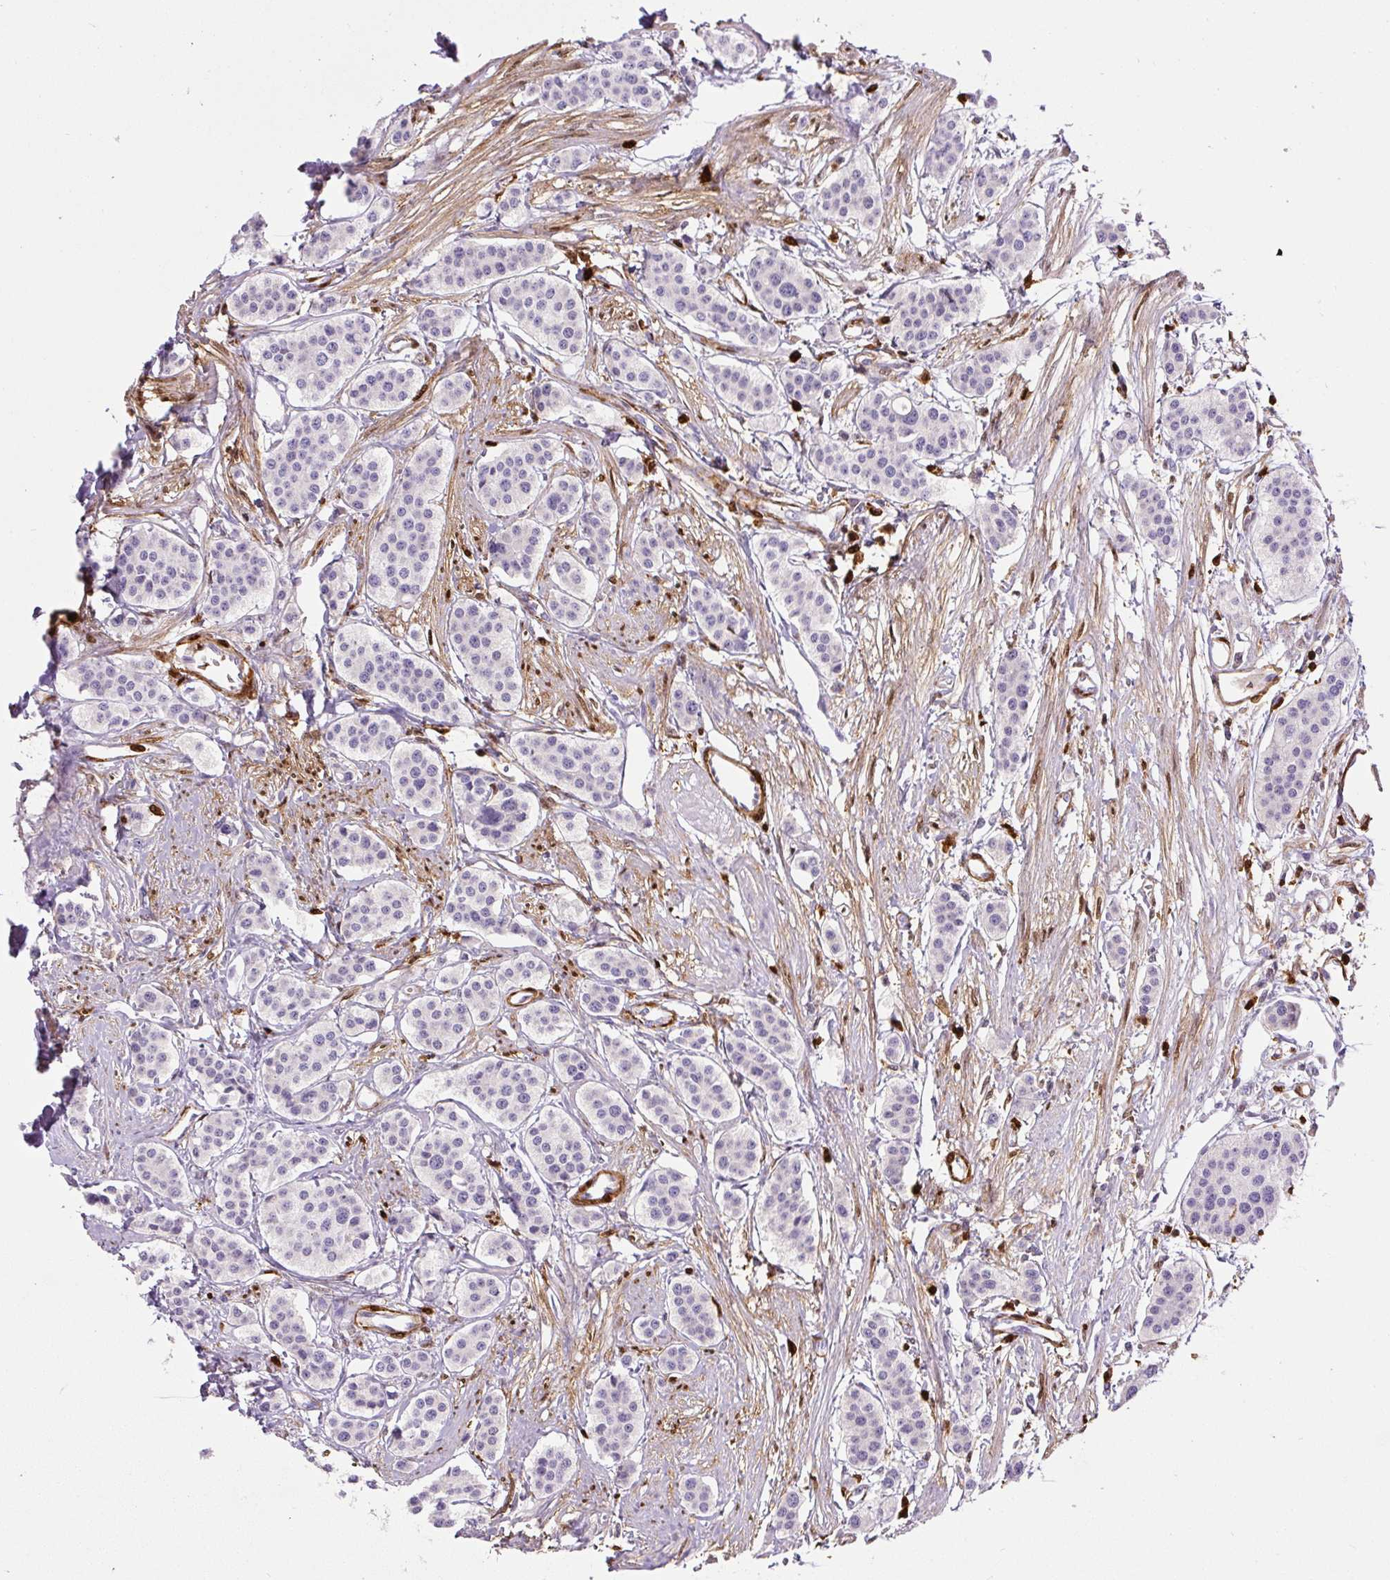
{"staining": {"intensity": "negative", "quantity": "none", "location": "none"}, "tissue": "carcinoid", "cell_type": "Tumor cells", "image_type": "cancer", "snomed": [{"axis": "morphology", "description": "Carcinoid, malignant, NOS"}, {"axis": "topography", "description": "Small intestine"}], "caption": "Tumor cells are negative for protein expression in human carcinoid. (Brightfield microscopy of DAB immunohistochemistry (IHC) at high magnification).", "gene": "S100A4", "patient": {"sex": "male", "age": 60}}